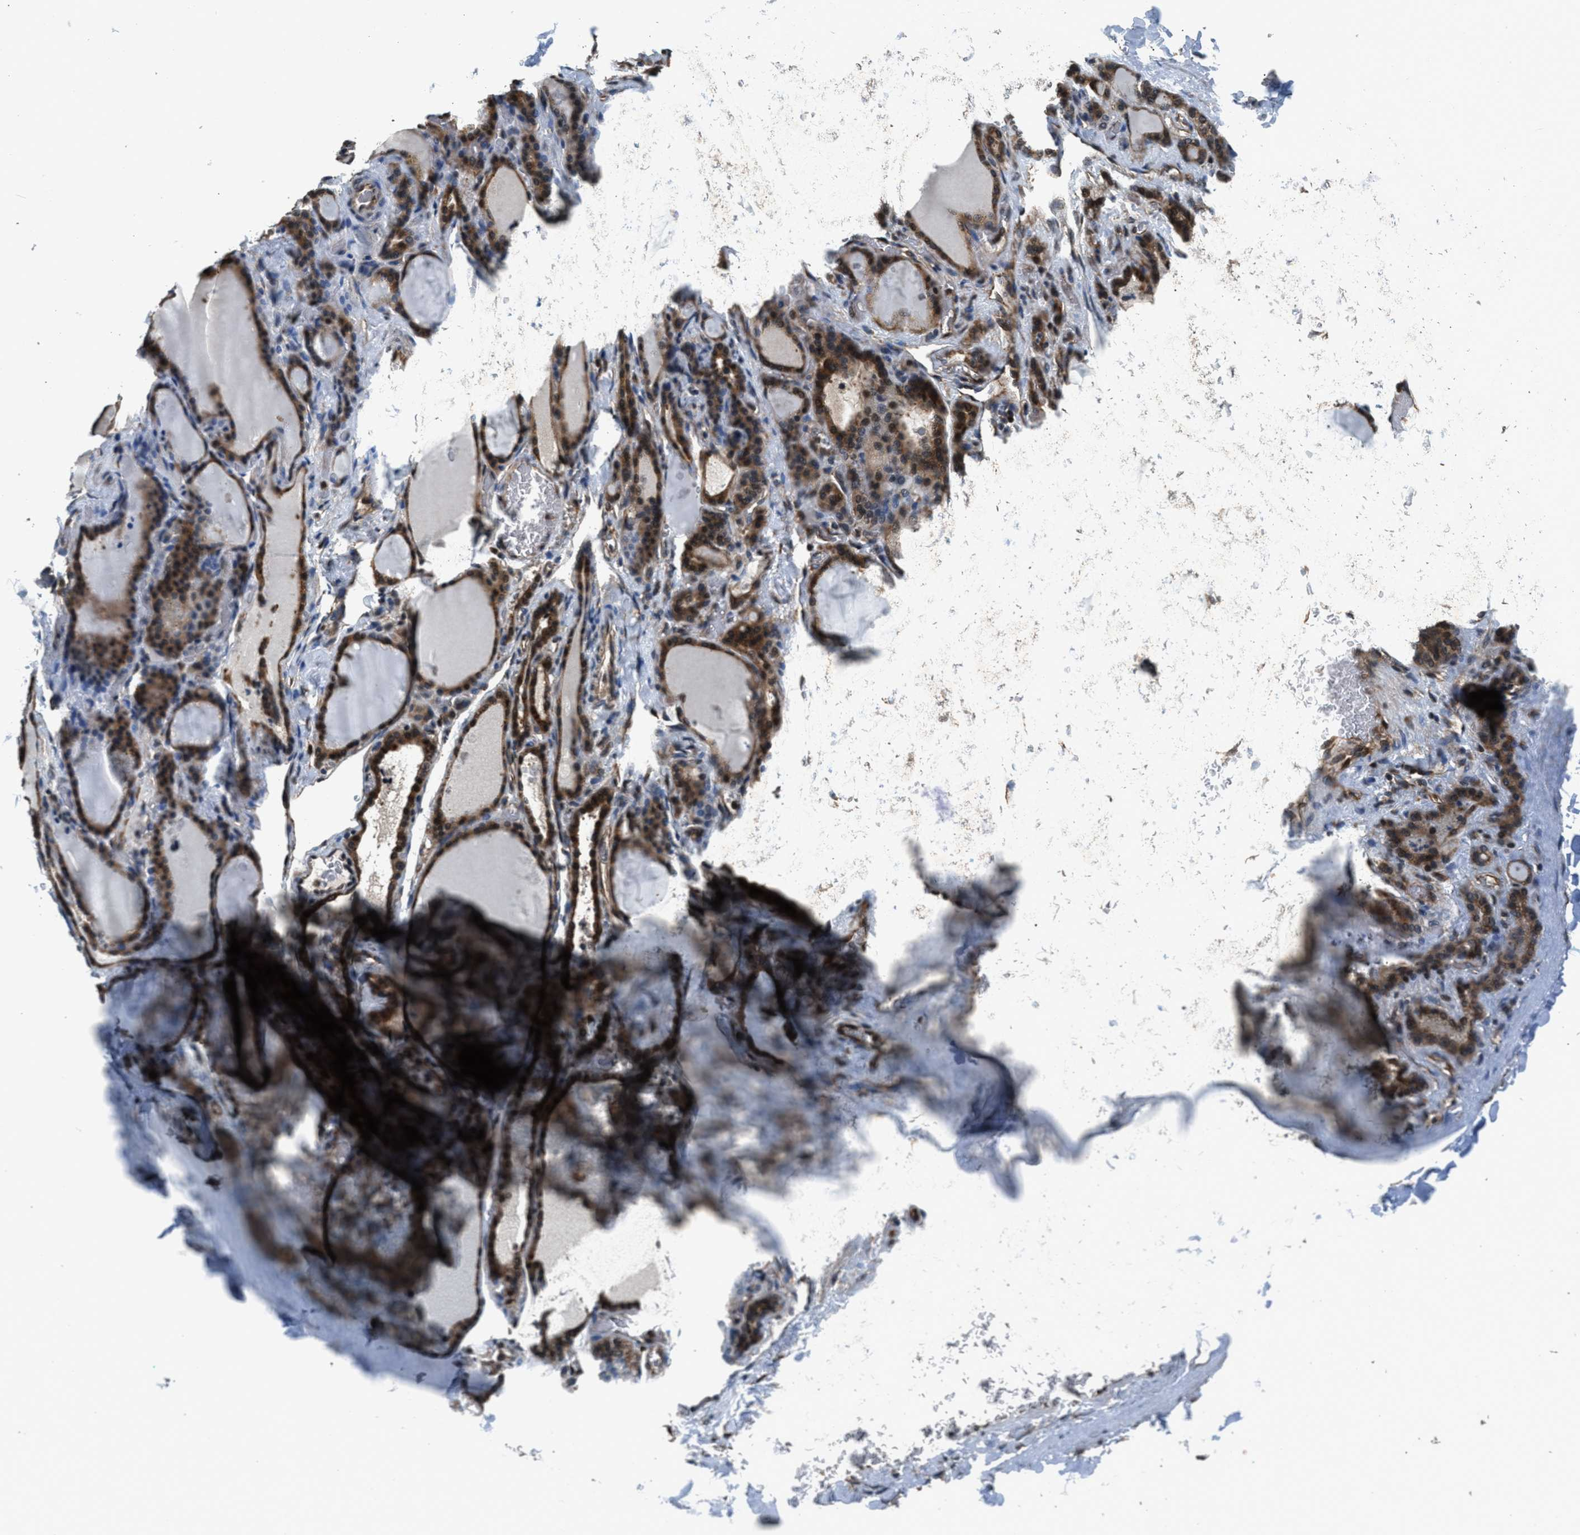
{"staining": {"intensity": "moderate", "quantity": ">75%", "location": "cytoplasmic/membranous,nuclear"}, "tissue": "thyroid gland", "cell_type": "Glandular cells", "image_type": "normal", "snomed": [{"axis": "morphology", "description": "Normal tissue, NOS"}, {"axis": "topography", "description": "Thyroid gland"}], "caption": "A medium amount of moderate cytoplasmic/membranous,nuclear positivity is appreciated in about >75% of glandular cells in normal thyroid gland. (DAB IHC, brown staining for protein, blue staining for nuclei).", "gene": "RBM33", "patient": {"sex": "female", "age": 28}}